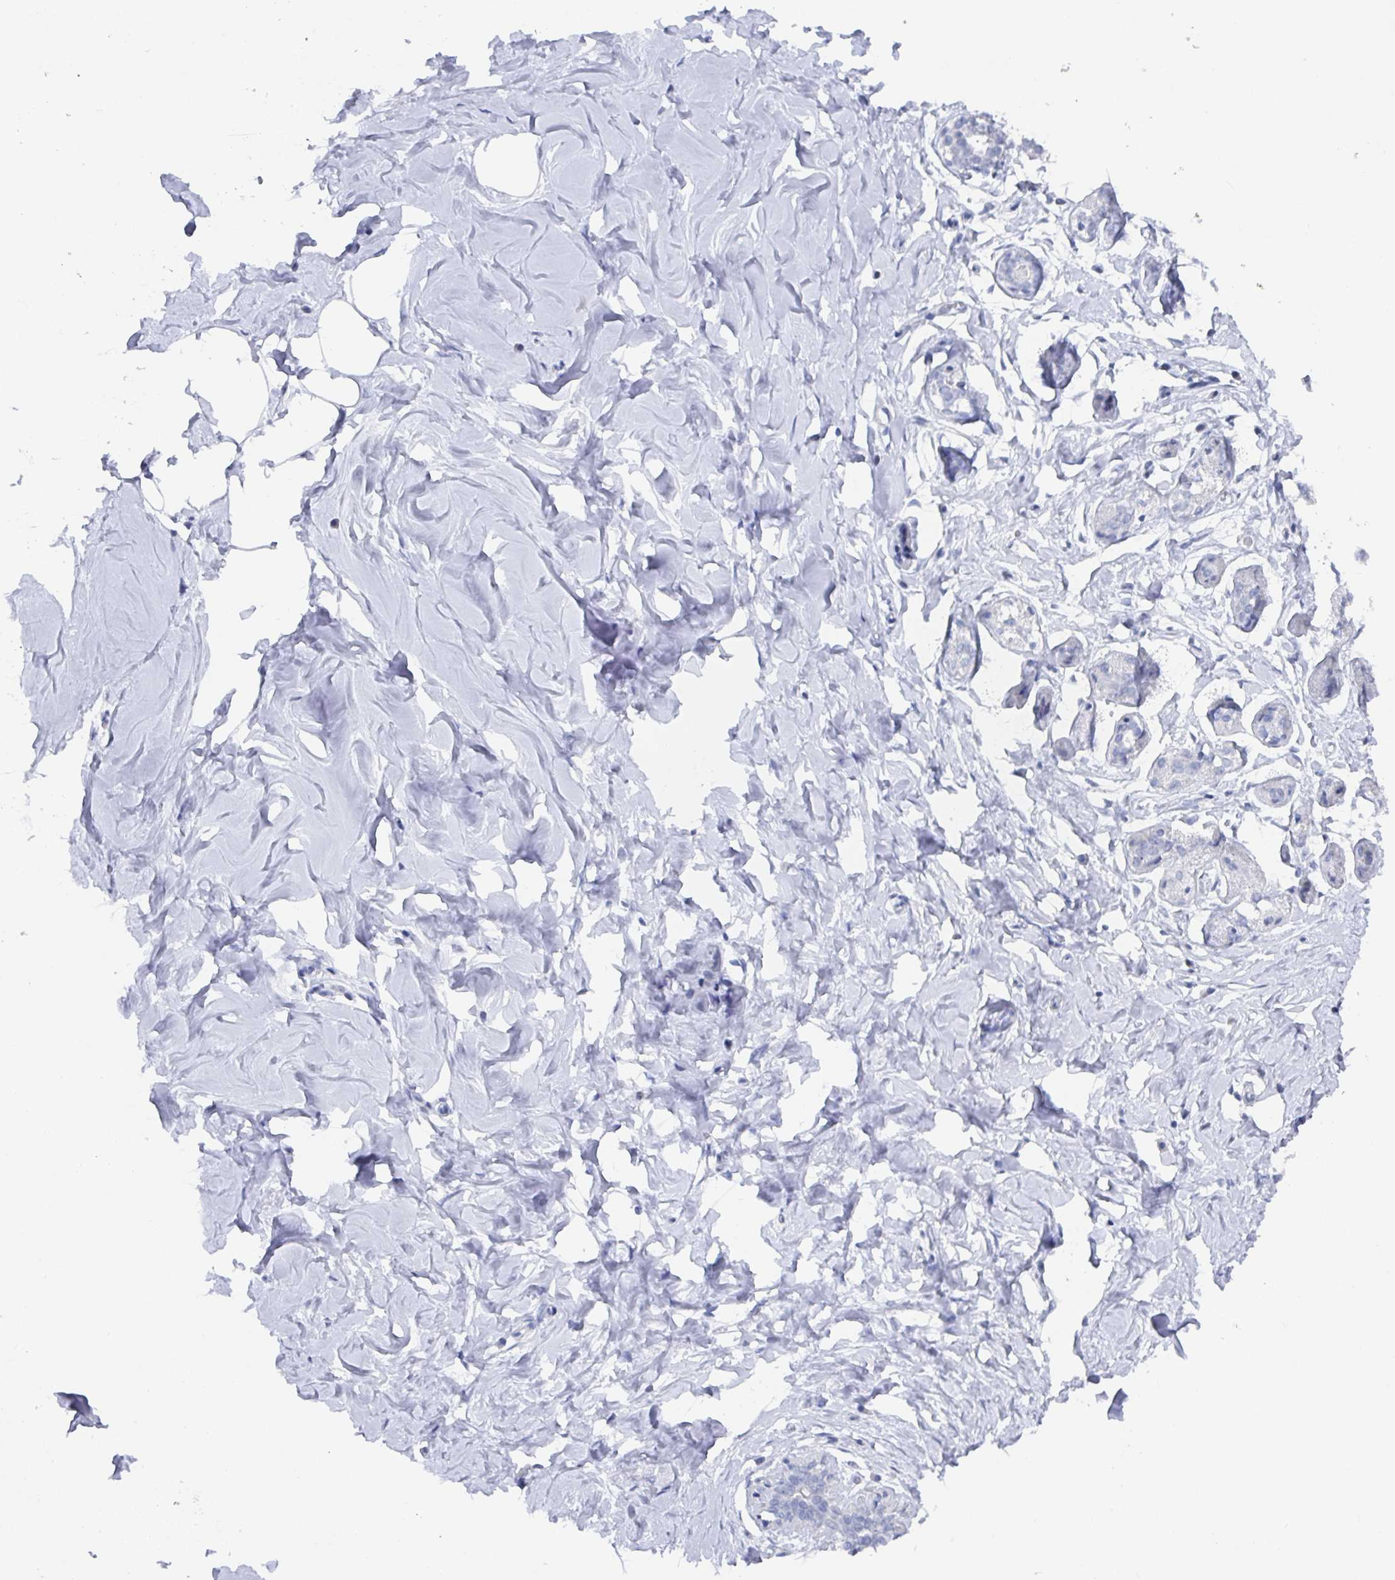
{"staining": {"intensity": "negative", "quantity": "none", "location": "none"}, "tissue": "breast", "cell_type": "Adipocytes", "image_type": "normal", "snomed": [{"axis": "morphology", "description": "Normal tissue, NOS"}, {"axis": "topography", "description": "Breast"}], "caption": "A micrograph of breast stained for a protein exhibits no brown staining in adipocytes.", "gene": "CAMKV", "patient": {"sex": "female", "age": 27}}